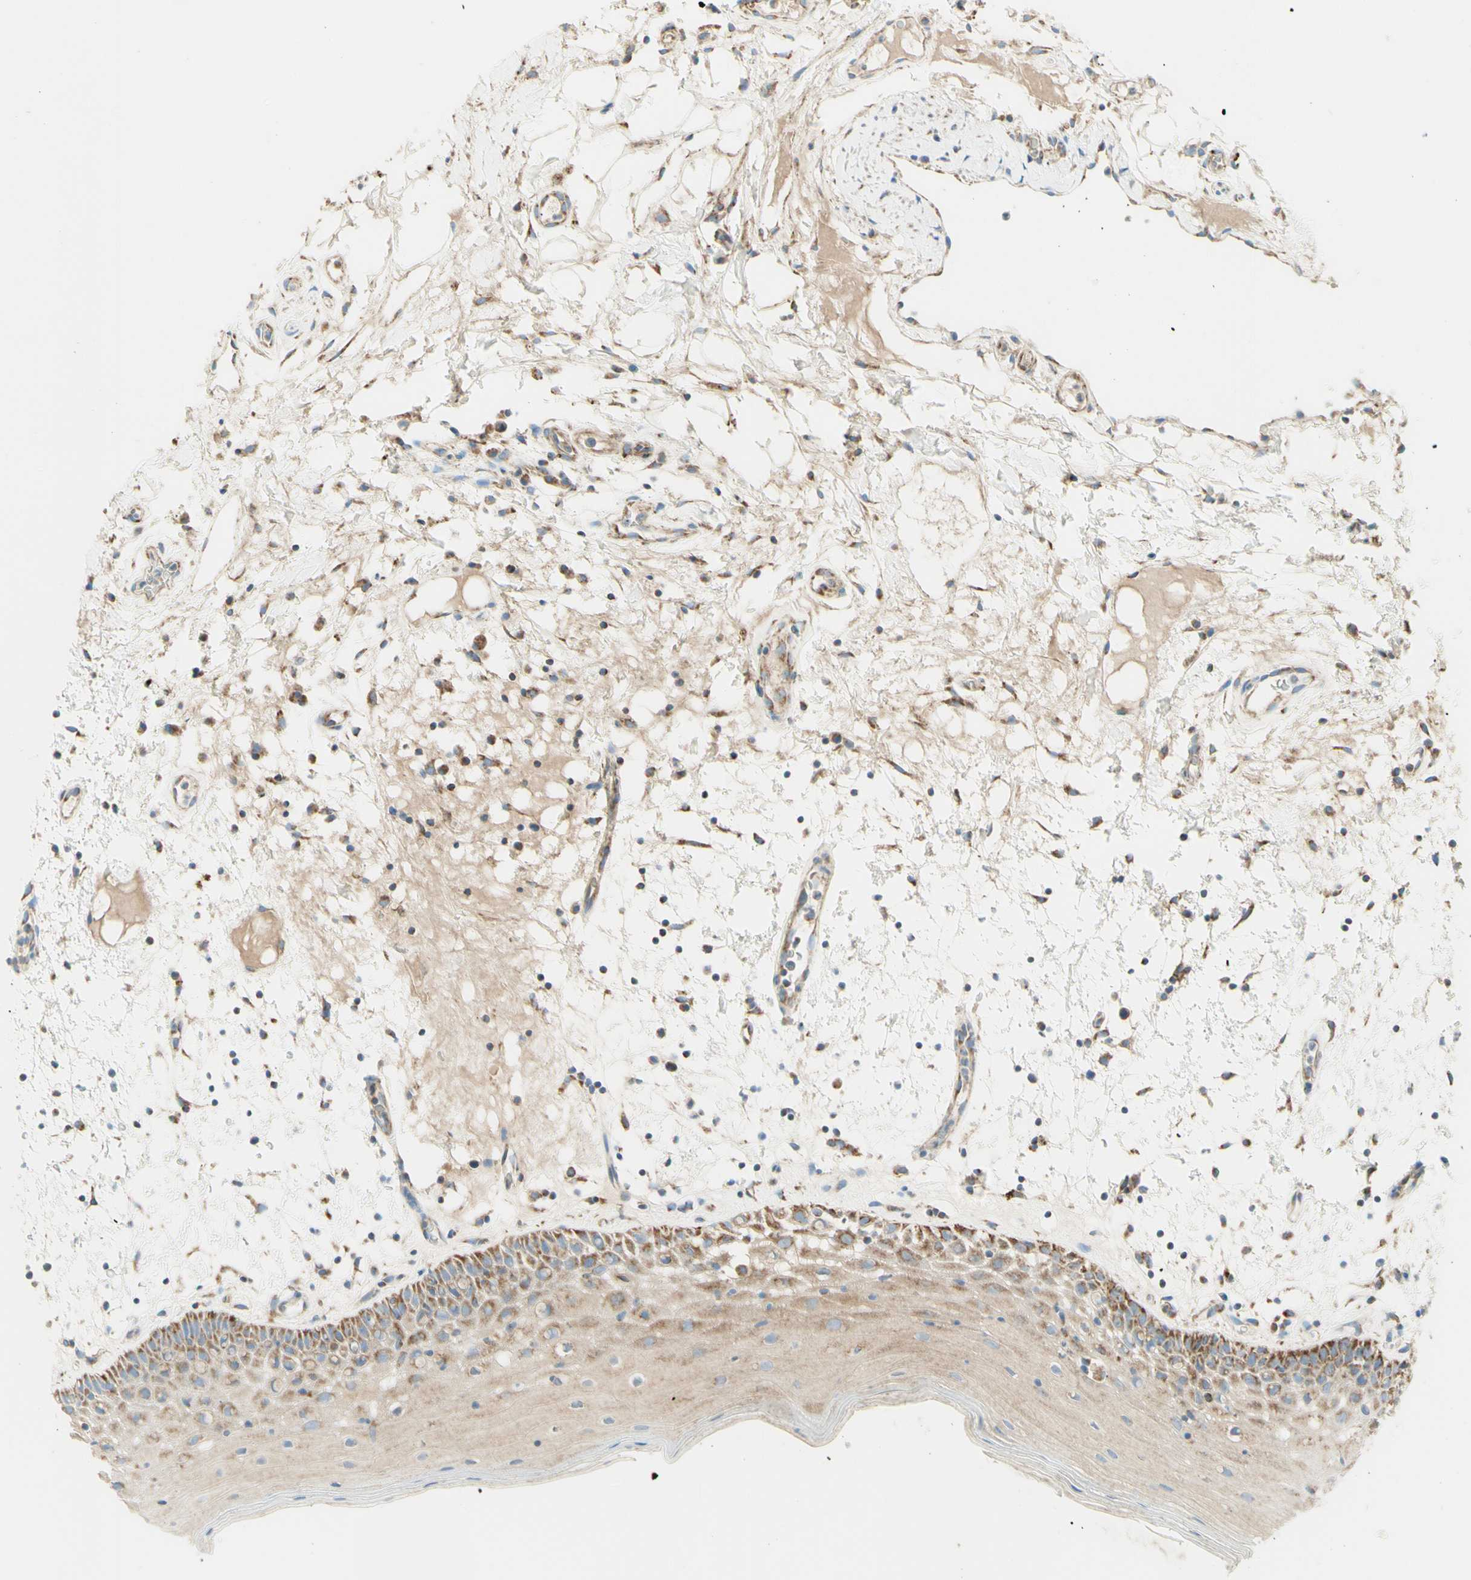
{"staining": {"intensity": "moderate", "quantity": ">75%", "location": "cytoplasmic/membranous"}, "tissue": "oral mucosa", "cell_type": "Squamous epithelial cells", "image_type": "normal", "snomed": [{"axis": "morphology", "description": "Normal tissue, NOS"}, {"axis": "morphology", "description": "Squamous cell carcinoma, NOS"}, {"axis": "topography", "description": "Skeletal muscle"}, {"axis": "topography", "description": "Oral tissue"}], "caption": "Oral mucosa stained with a brown dye displays moderate cytoplasmic/membranous positive positivity in about >75% of squamous epithelial cells.", "gene": "ARMC10", "patient": {"sex": "male", "age": 71}}